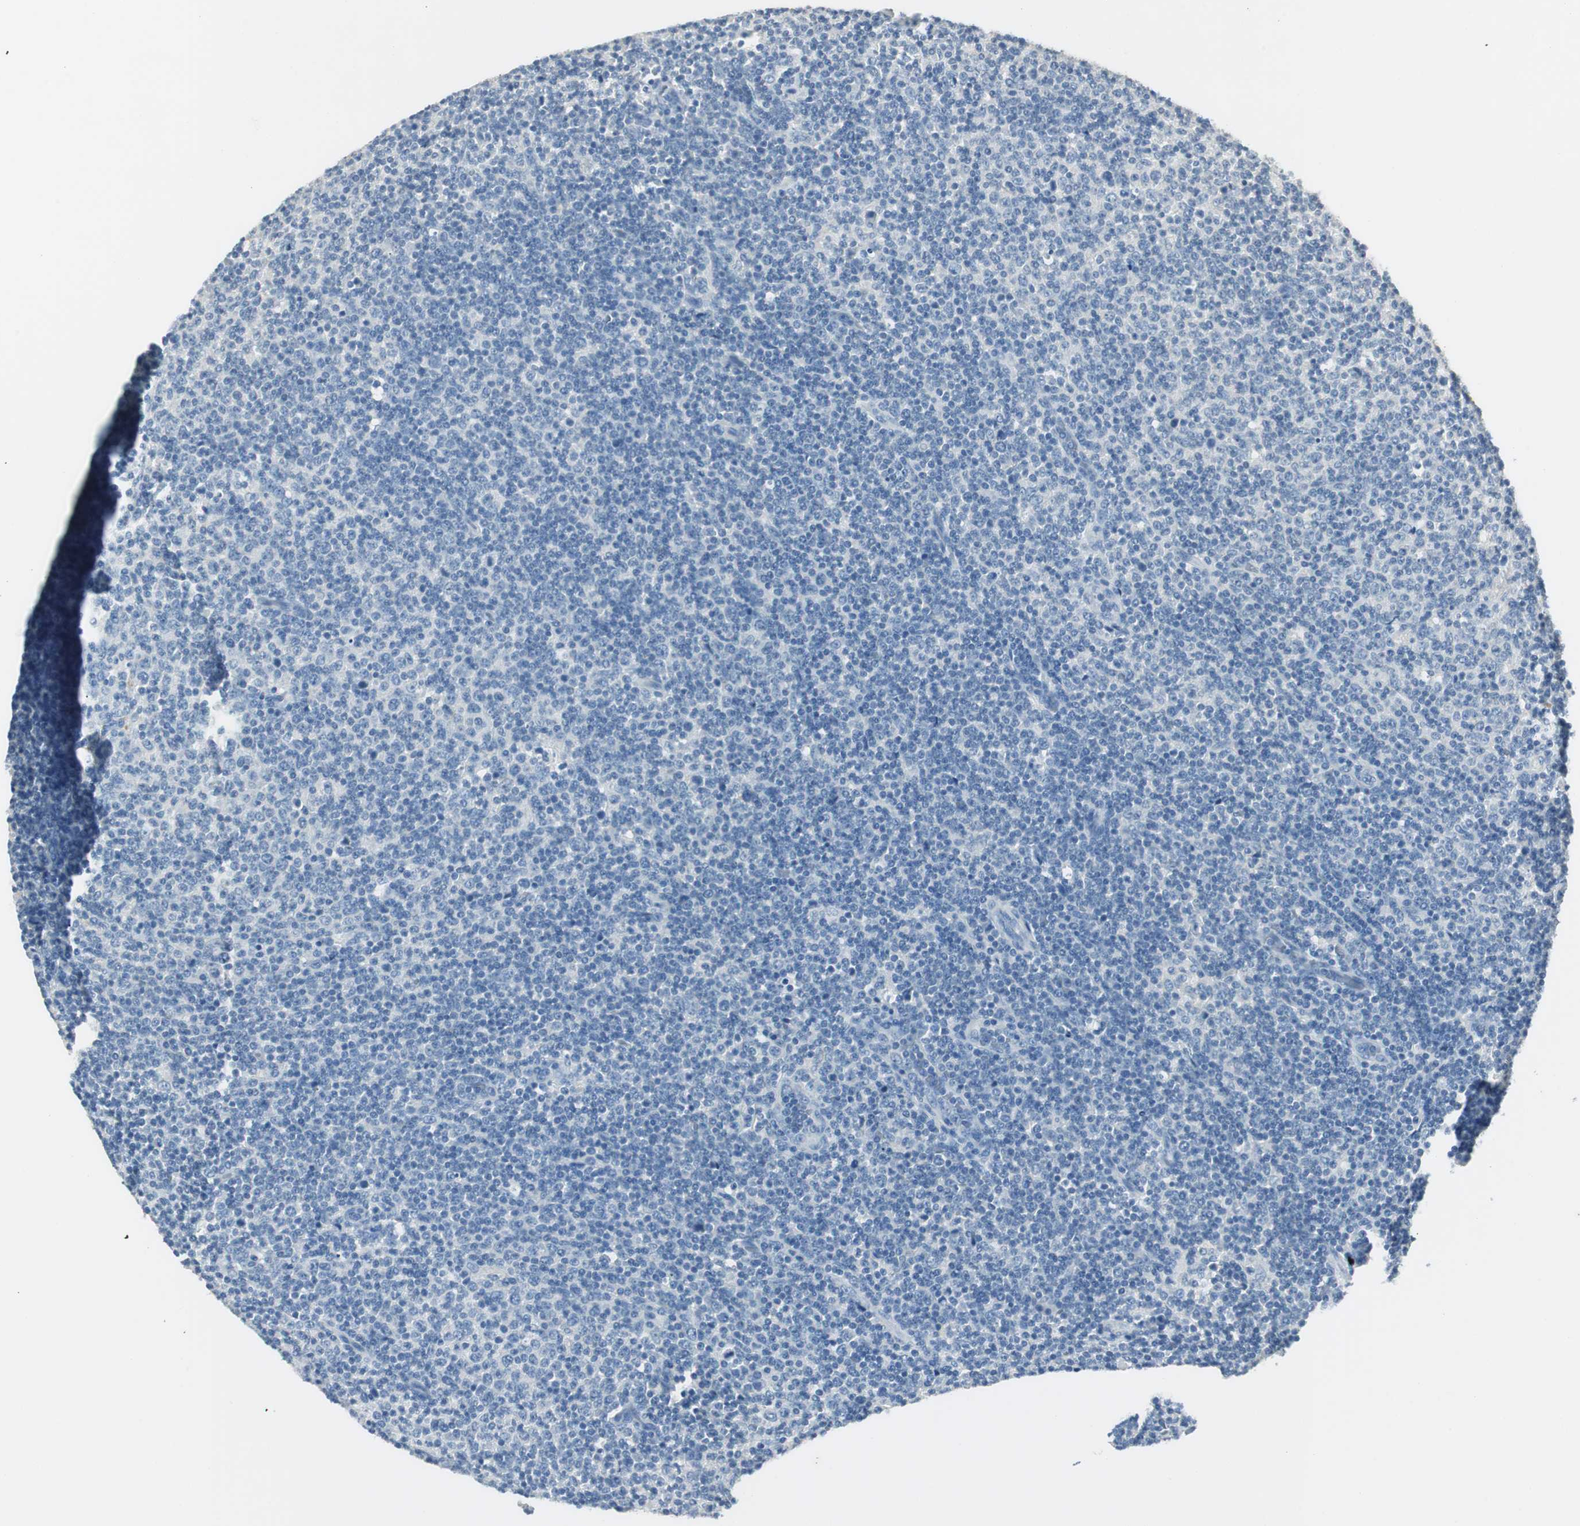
{"staining": {"intensity": "negative", "quantity": "none", "location": "none"}, "tissue": "lymphoma", "cell_type": "Tumor cells", "image_type": "cancer", "snomed": [{"axis": "morphology", "description": "Malignant lymphoma, non-Hodgkin's type, Low grade"}, {"axis": "topography", "description": "Lymph node"}], "caption": "Immunohistochemical staining of low-grade malignant lymphoma, non-Hodgkin's type exhibits no significant positivity in tumor cells. (Stains: DAB (3,3'-diaminobenzidine) immunohistochemistry with hematoxylin counter stain, Microscopy: brightfield microscopy at high magnification).", "gene": "LRP2", "patient": {"sex": "male", "age": 70}}